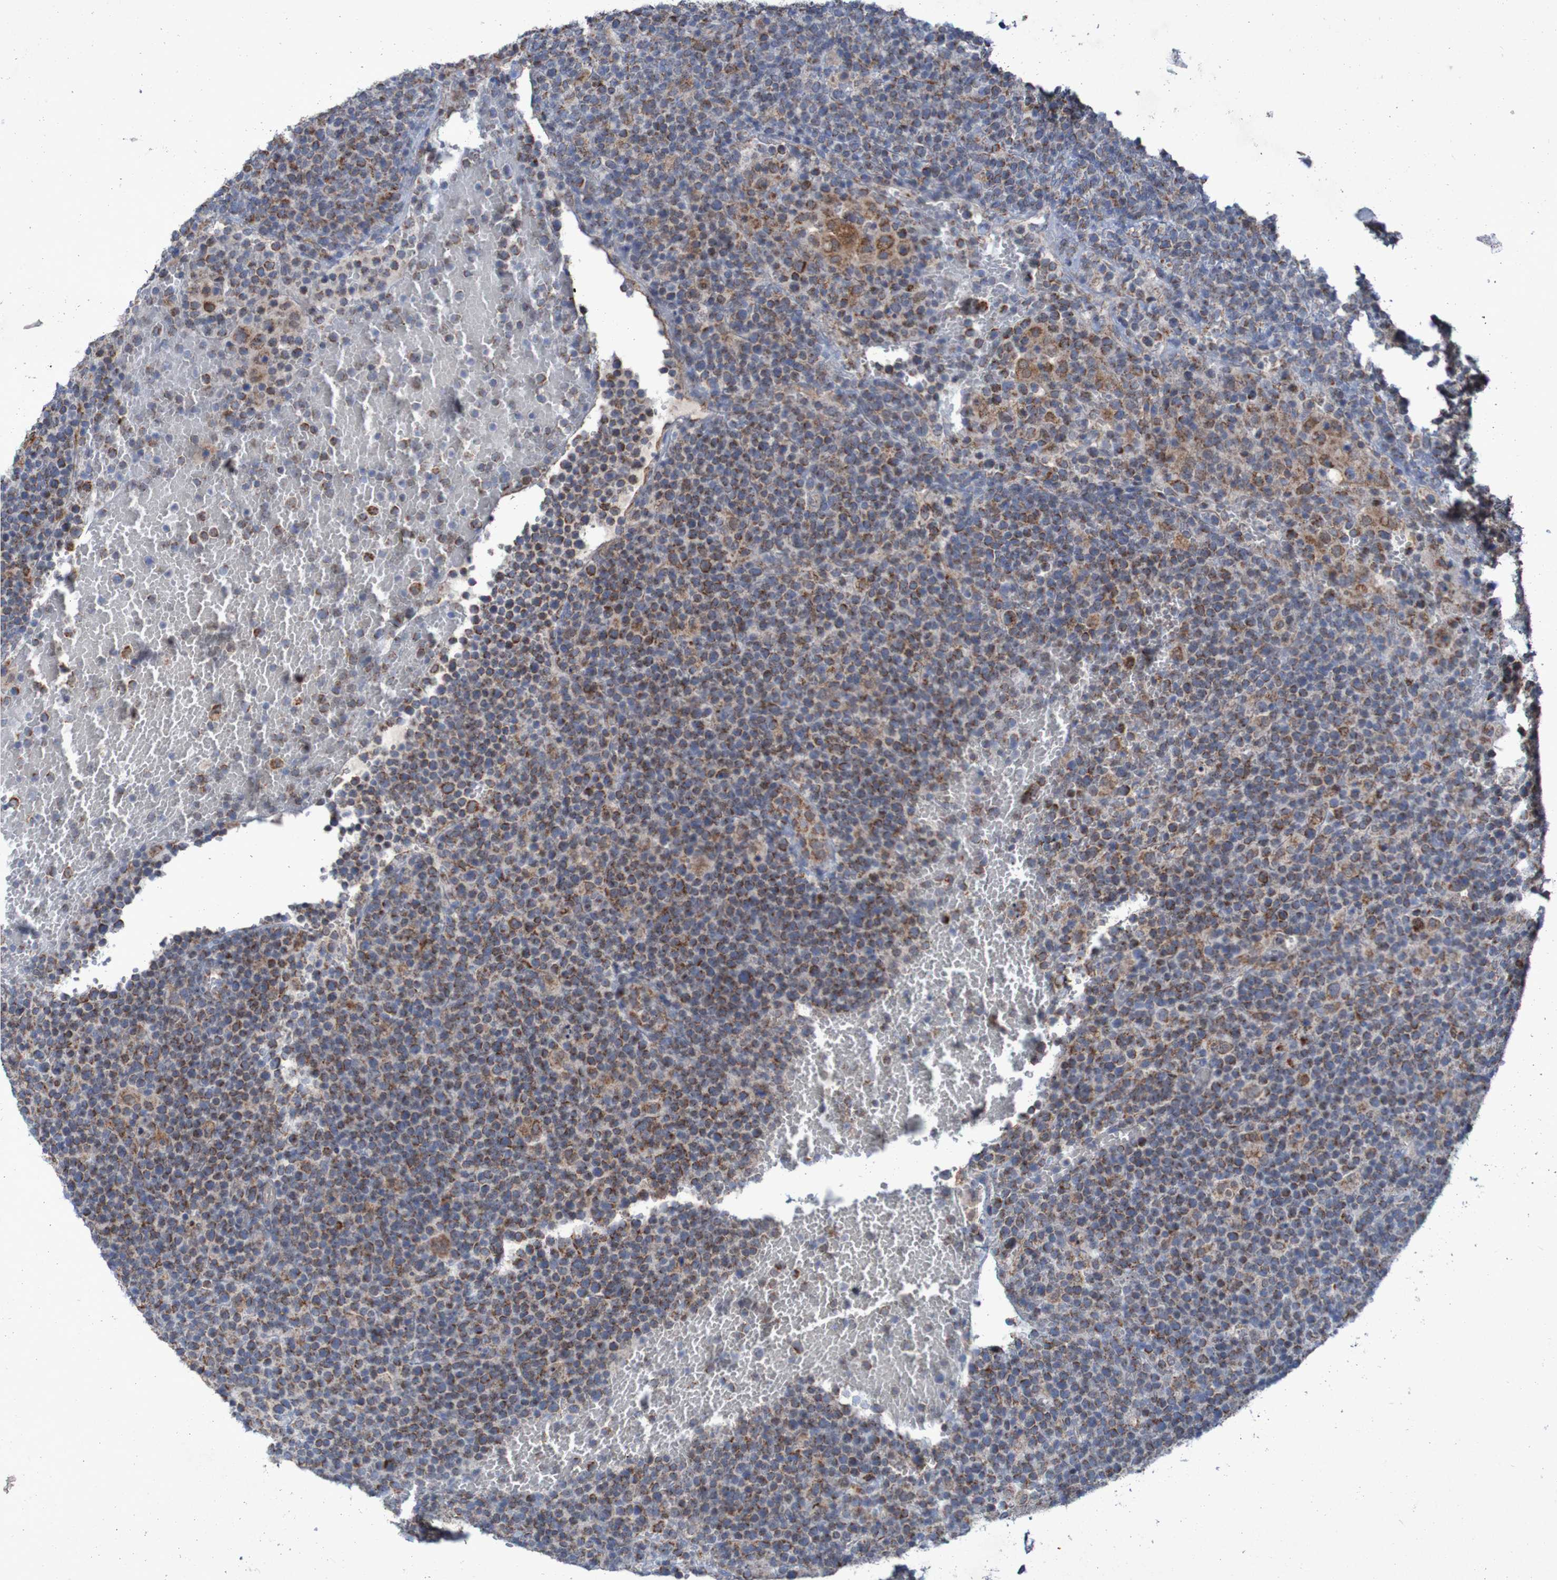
{"staining": {"intensity": "moderate", "quantity": ">75%", "location": "cytoplasmic/membranous"}, "tissue": "lymphoma", "cell_type": "Tumor cells", "image_type": "cancer", "snomed": [{"axis": "morphology", "description": "Malignant lymphoma, non-Hodgkin's type, High grade"}, {"axis": "topography", "description": "Lymph node"}], "caption": "An image of lymphoma stained for a protein shows moderate cytoplasmic/membranous brown staining in tumor cells.", "gene": "CCDC51", "patient": {"sex": "male", "age": 61}}